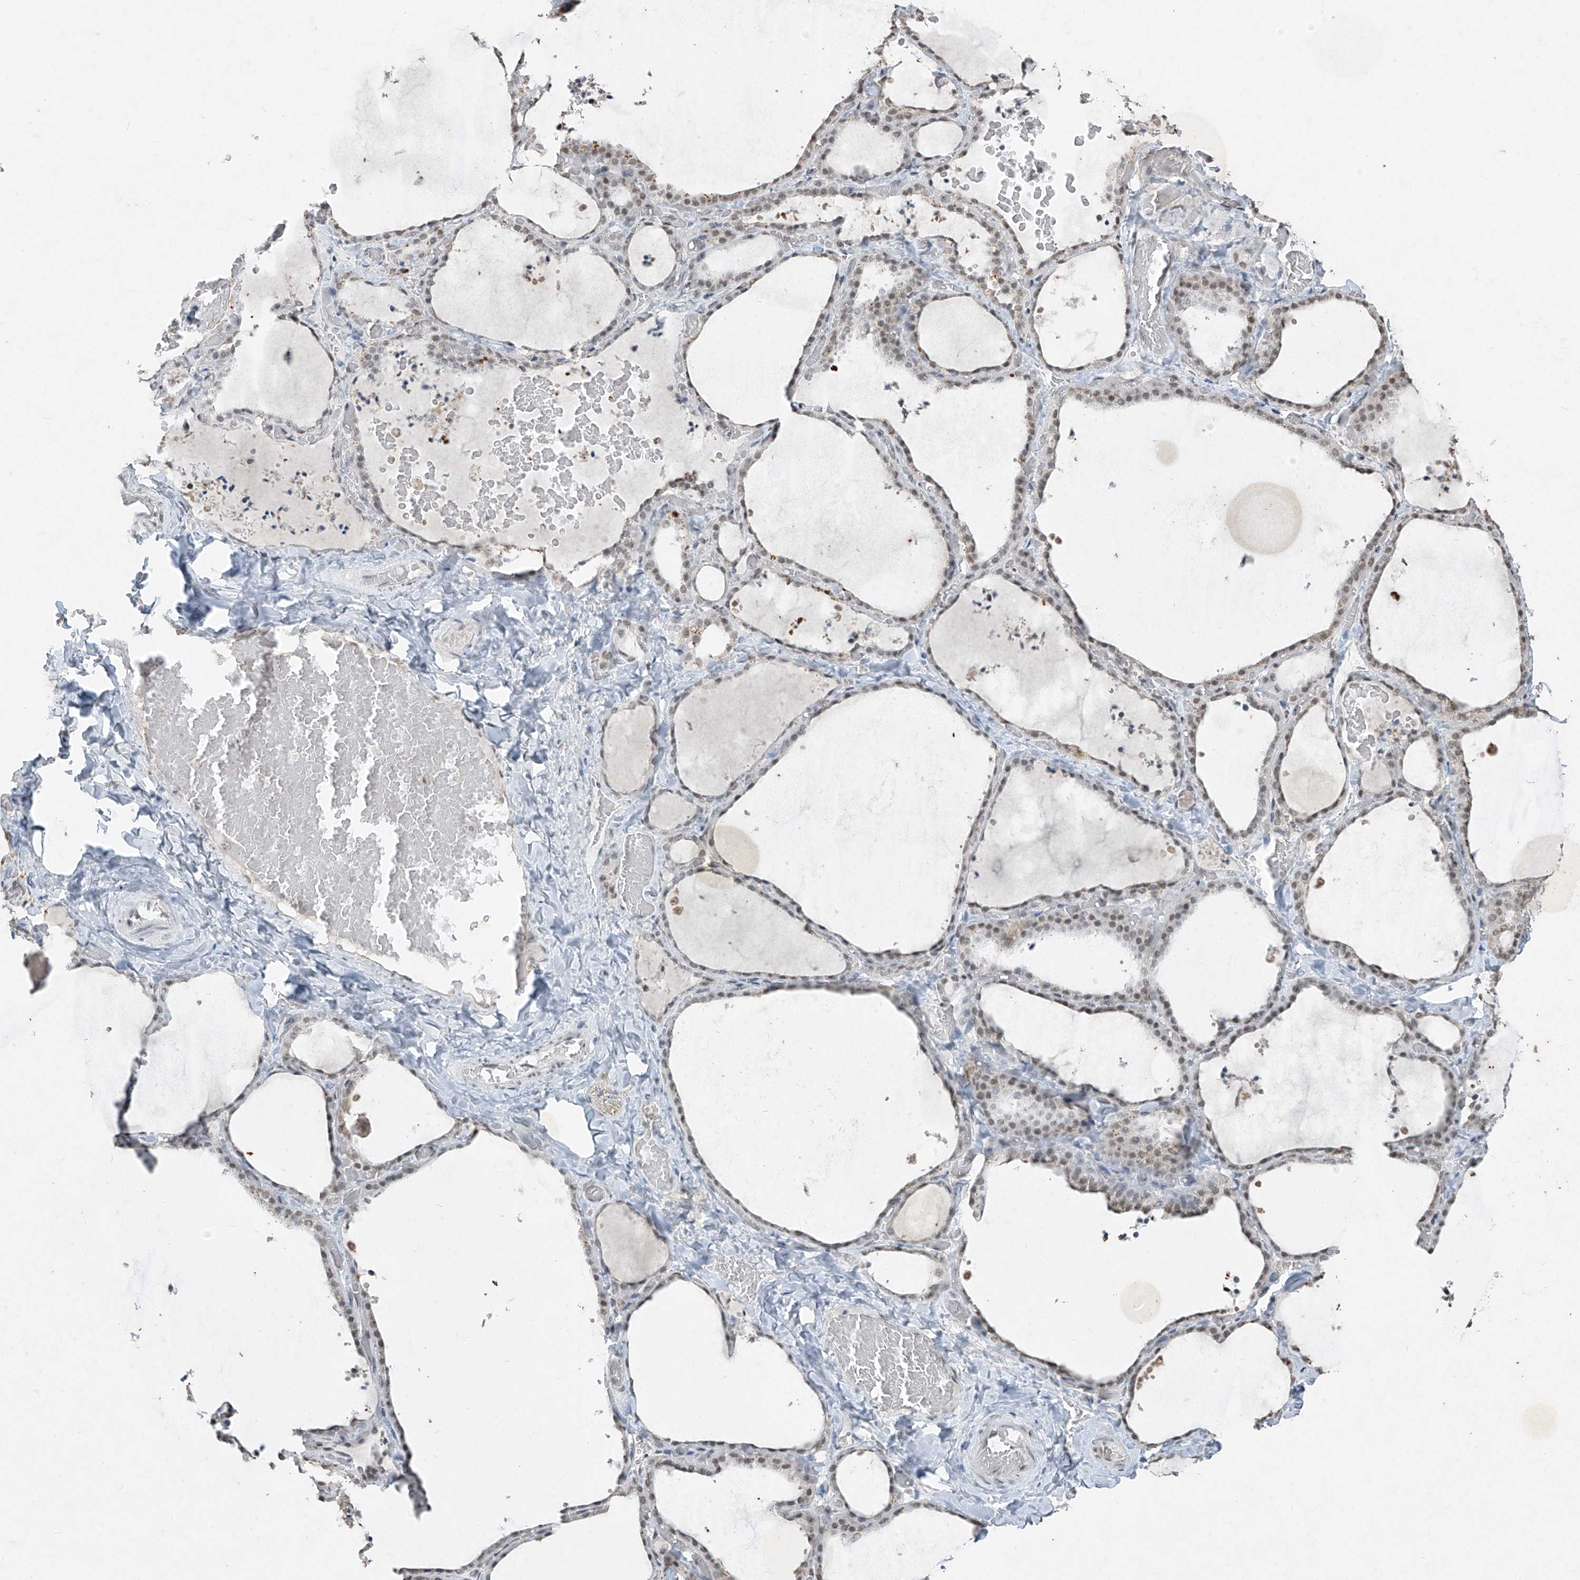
{"staining": {"intensity": "weak", "quantity": "25%-75%", "location": "nuclear"}, "tissue": "thyroid gland", "cell_type": "Glandular cells", "image_type": "normal", "snomed": [{"axis": "morphology", "description": "Normal tissue, NOS"}, {"axis": "topography", "description": "Thyroid gland"}], "caption": "Immunohistochemistry (IHC) image of normal human thyroid gland stained for a protein (brown), which reveals low levels of weak nuclear positivity in about 25%-75% of glandular cells.", "gene": "TFEC", "patient": {"sex": "female", "age": 22}}